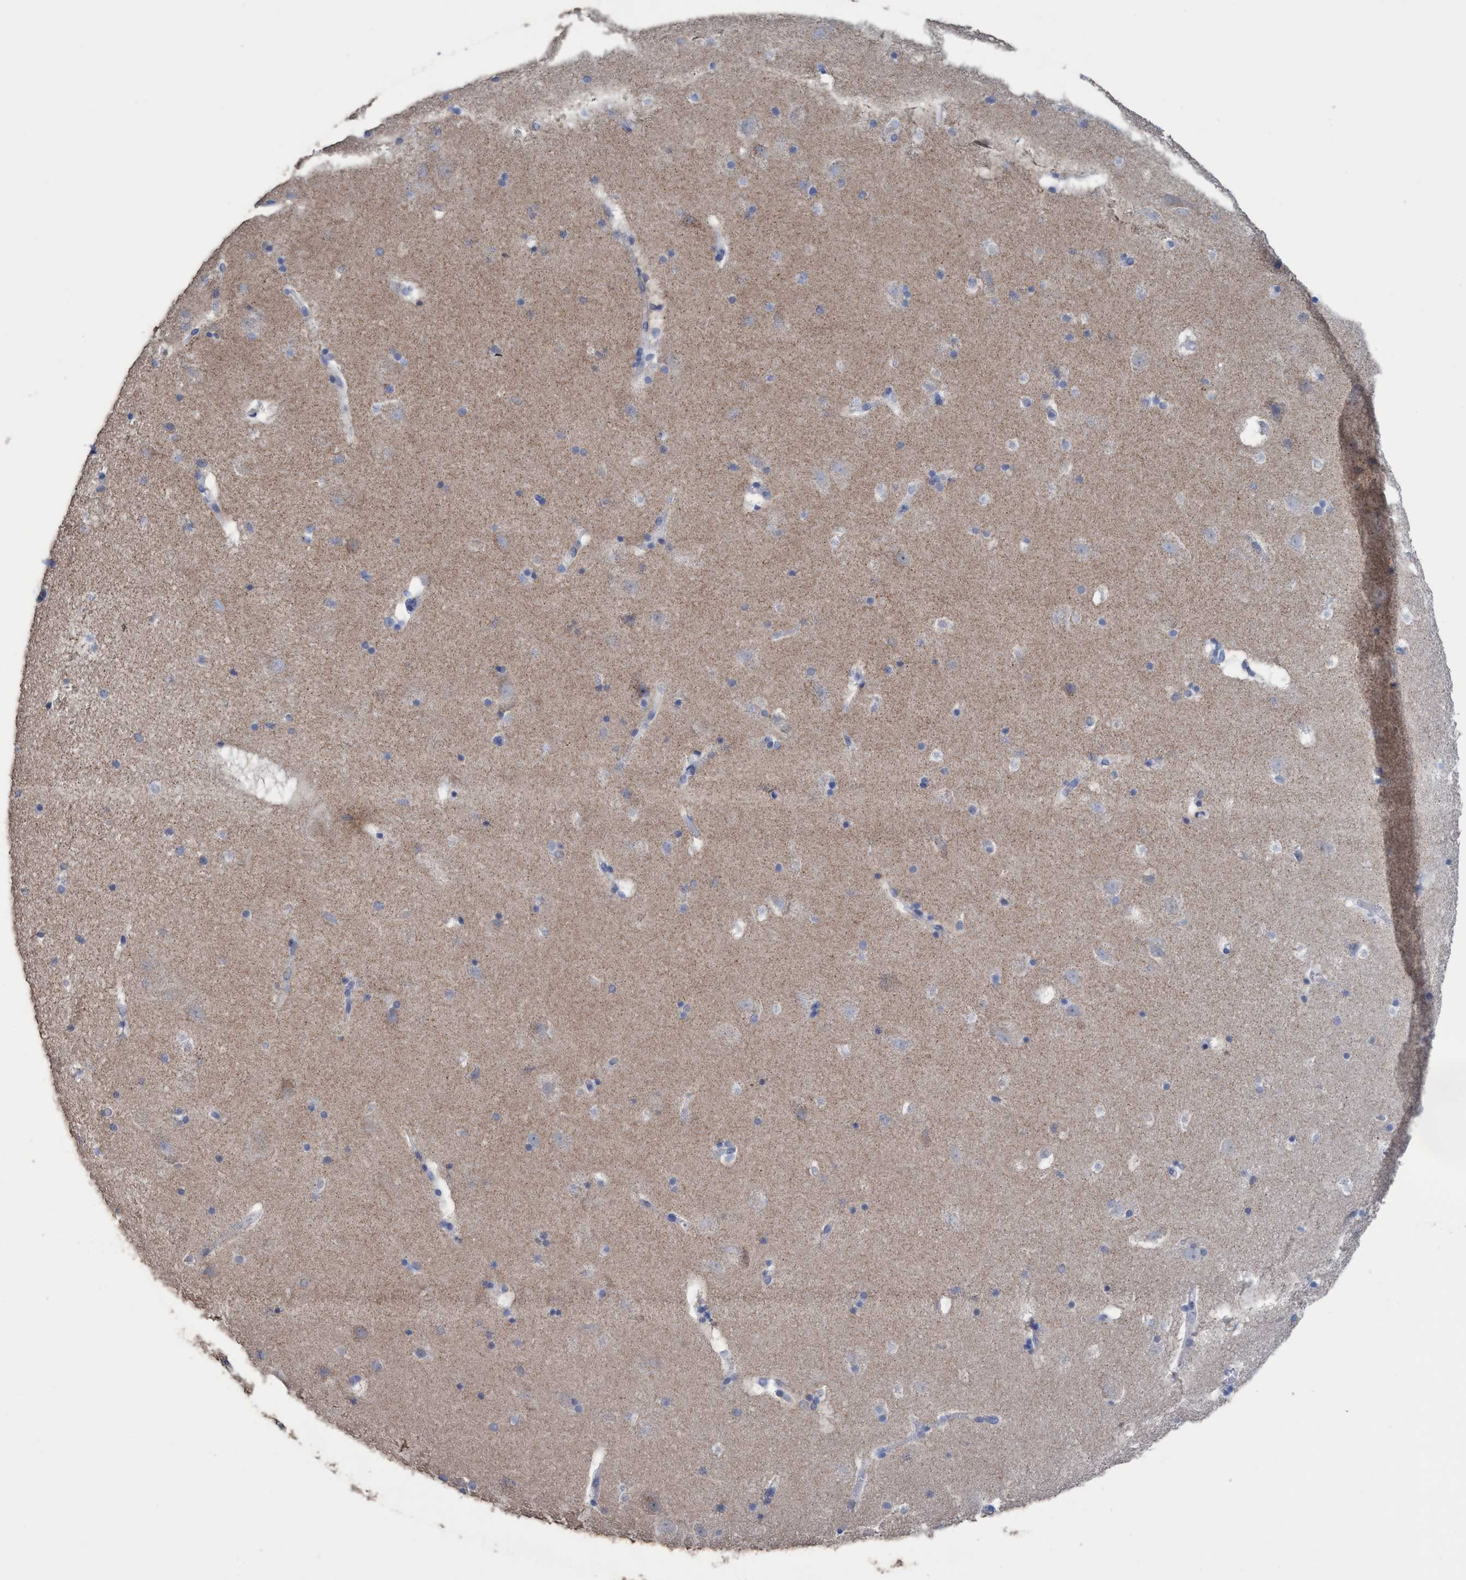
{"staining": {"intensity": "negative", "quantity": "none", "location": "none"}, "tissue": "hippocampus", "cell_type": "Glial cells", "image_type": "normal", "snomed": [{"axis": "morphology", "description": "Normal tissue, NOS"}, {"axis": "topography", "description": "Hippocampus"}], "caption": "An image of hippocampus stained for a protein shows no brown staining in glial cells.", "gene": "RSAD1", "patient": {"sex": "male", "age": 45}}